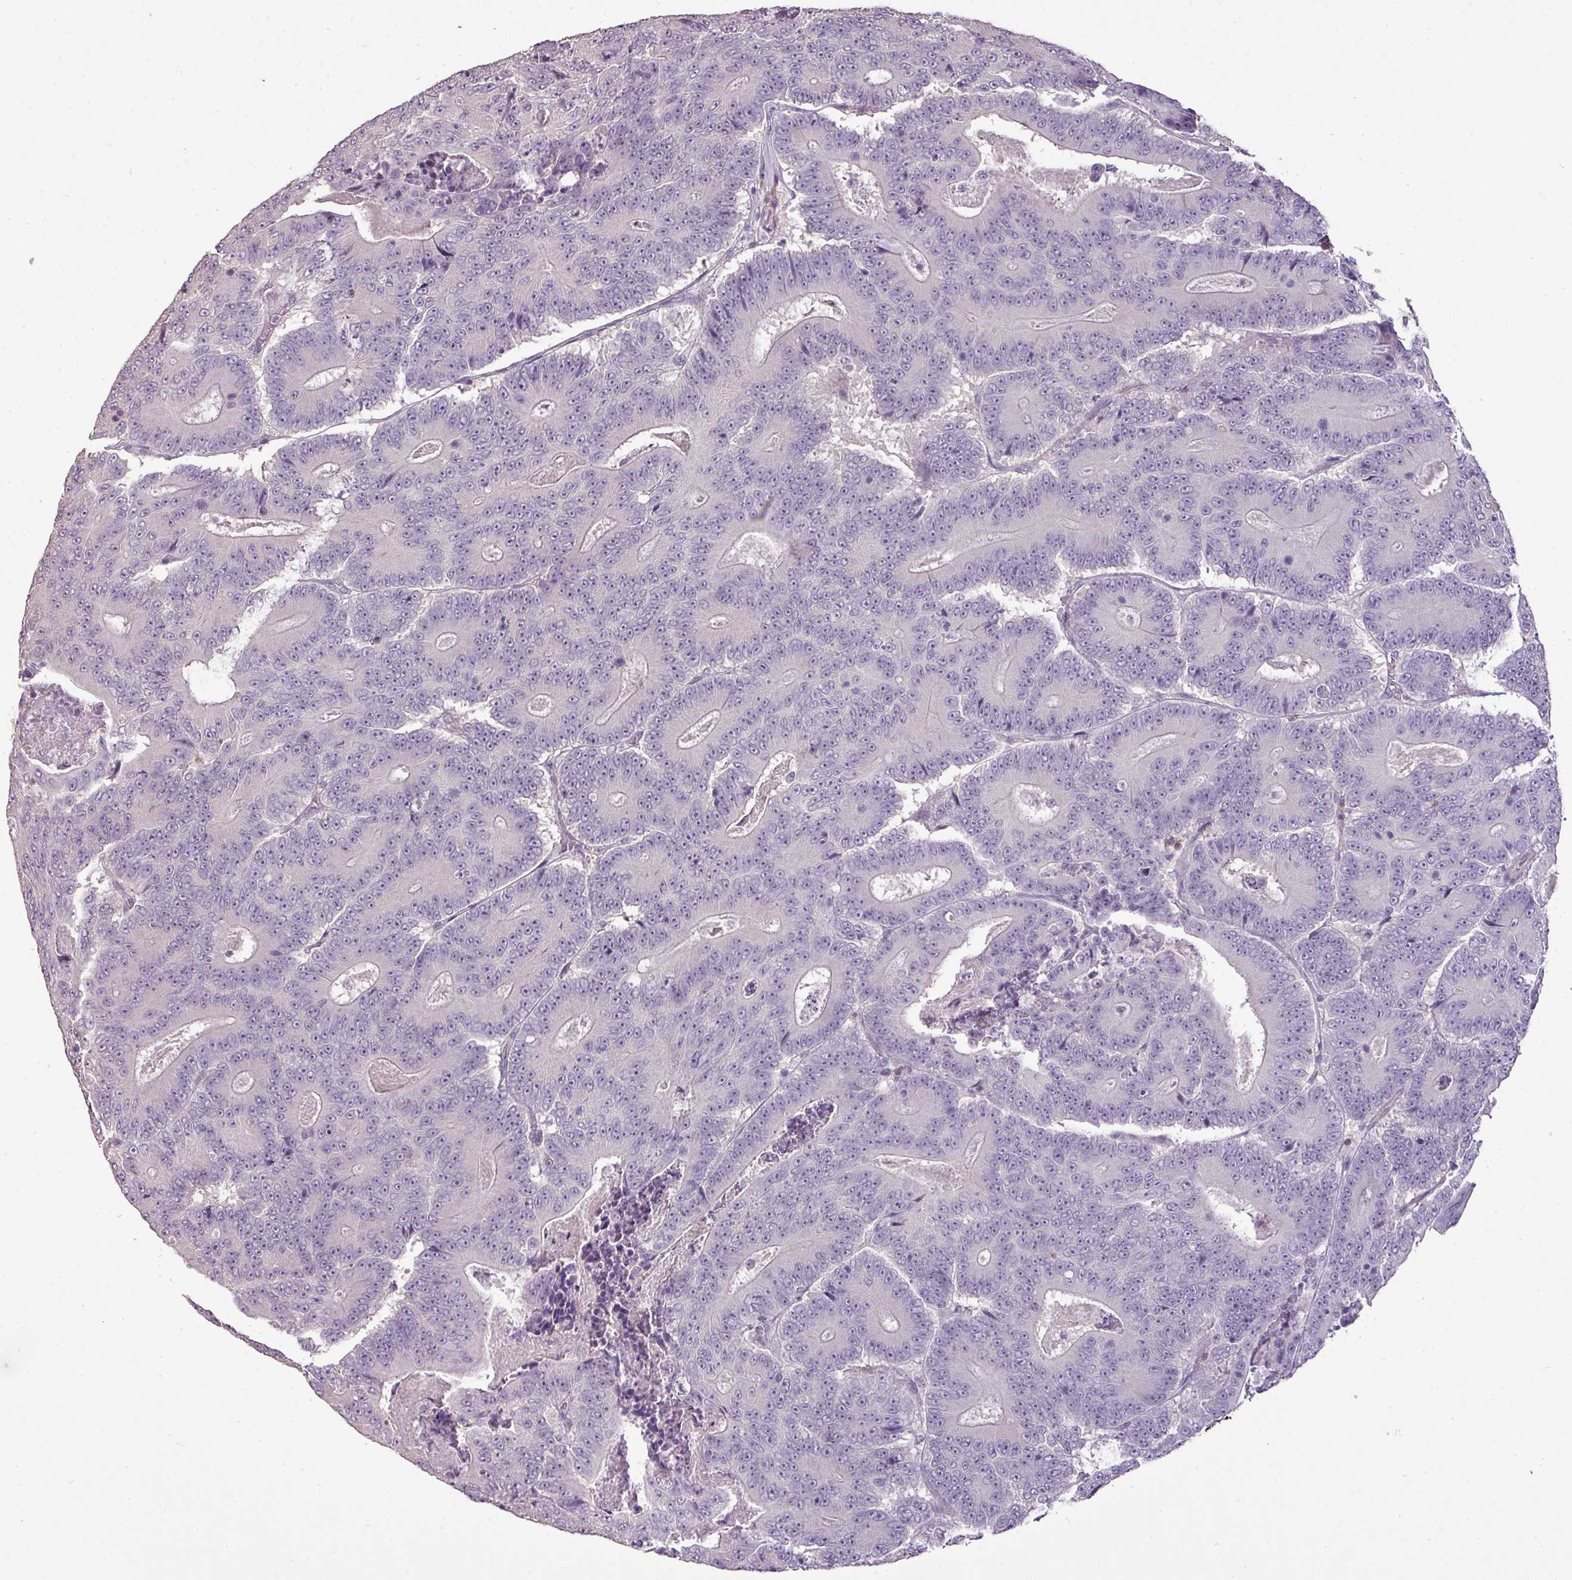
{"staining": {"intensity": "negative", "quantity": "none", "location": "none"}, "tissue": "colorectal cancer", "cell_type": "Tumor cells", "image_type": "cancer", "snomed": [{"axis": "morphology", "description": "Adenocarcinoma, NOS"}, {"axis": "topography", "description": "Colon"}], "caption": "High power microscopy micrograph of an immunohistochemistry photomicrograph of colorectal cancer, revealing no significant positivity in tumor cells. (DAB (3,3'-diaminobenzidine) immunohistochemistry (IHC) visualized using brightfield microscopy, high magnification).", "gene": "LY9", "patient": {"sex": "male", "age": 83}}